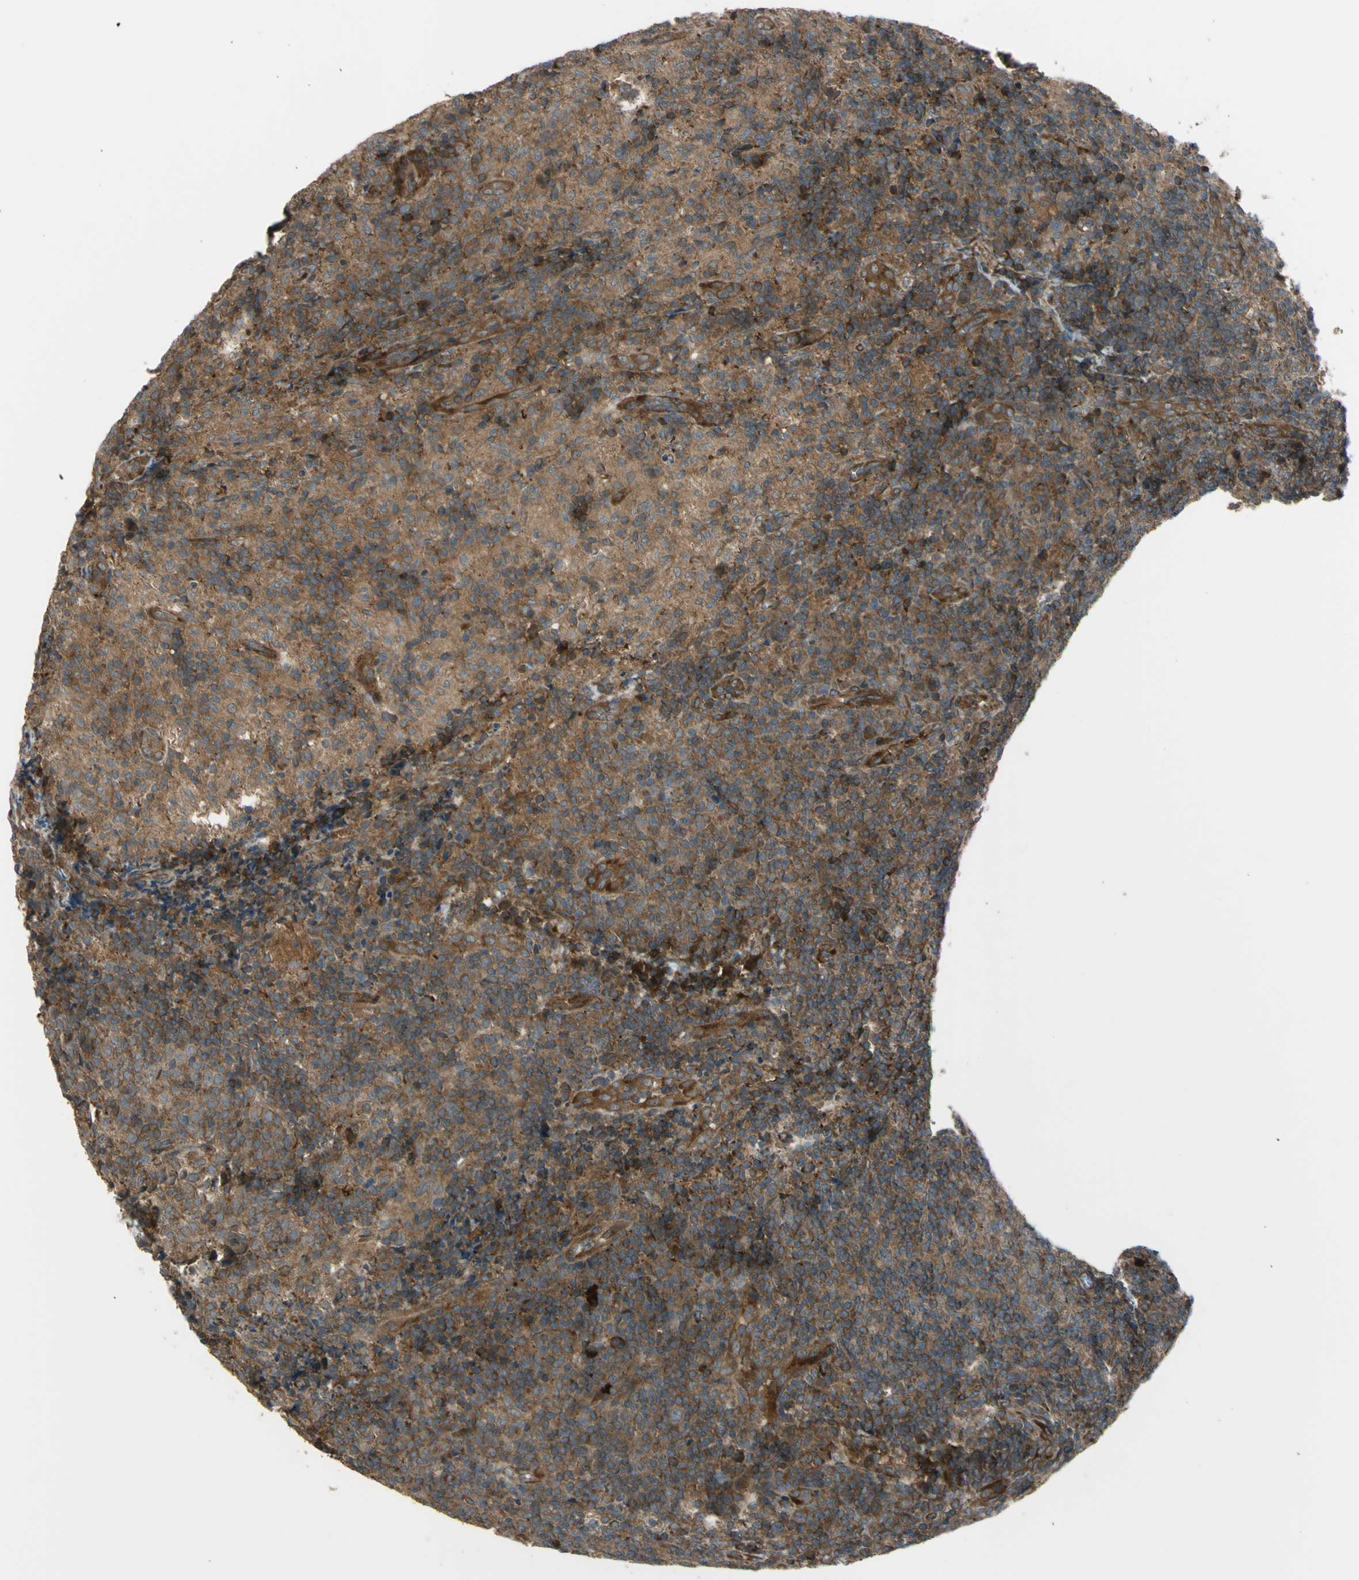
{"staining": {"intensity": "moderate", "quantity": ">75%", "location": "cytoplasmic/membranous"}, "tissue": "lymph node", "cell_type": "Germinal center cells", "image_type": "normal", "snomed": [{"axis": "morphology", "description": "Normal tissue, NOS"}, {"axis": "morphology", "description": "Inflammation, NOS"}, {"axis": "topography", "description": "Lymph node"}], "caption": "Immunohistochemistry (IHC) of unremarkable lymph node shows medium levels of moderate cytoplasmic/membranous positivity in about >75% of germinal center cells. (DAB = brown stain, brightfield microscopy at high magnification).", "gene": "FLII", "patient": {"sex": "male", "age": 55}}